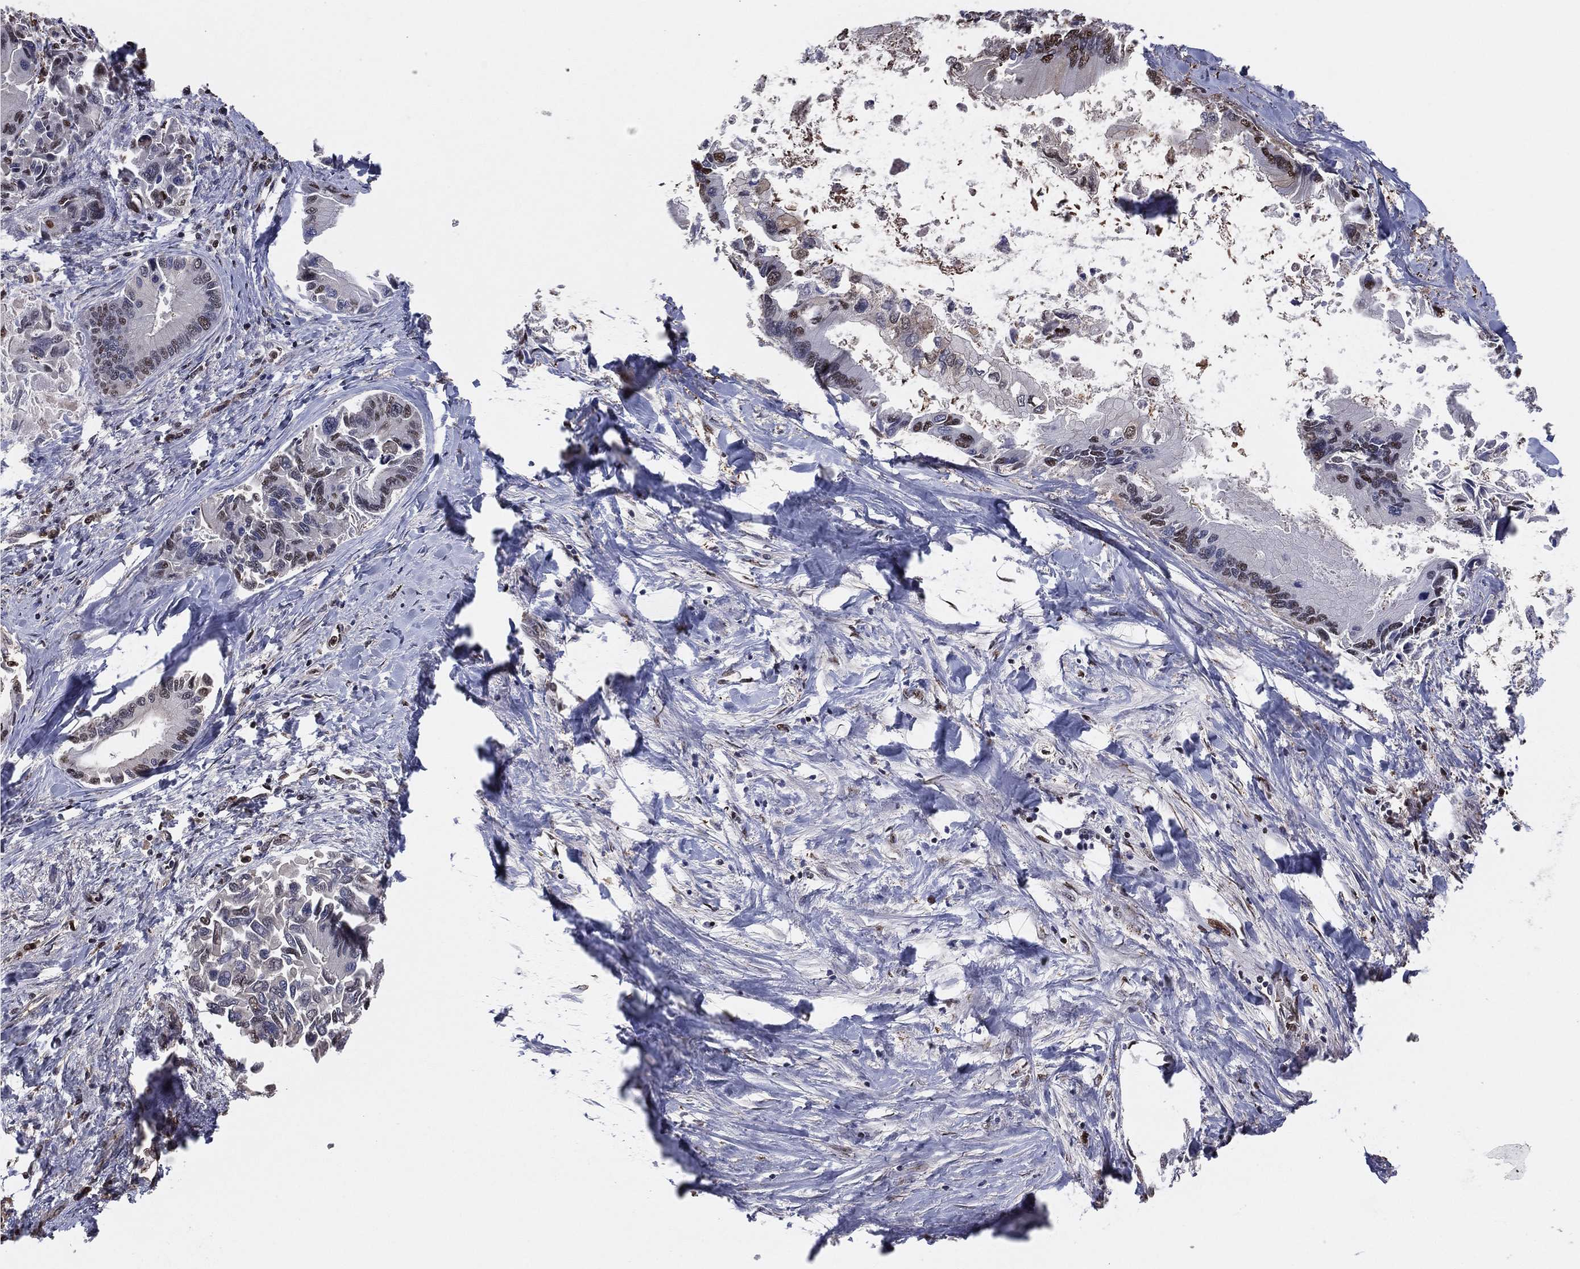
{"staining": {"intensity": "moderate", "quantity": "<25%", "location": "nuclear"}, "tissue": "liver cancer", "cell_type": "Tumor cells", "image_type": "cancer", "snomed": [{"axis": "morphology", "description": "Cholangiocarcinoma"}, {"axis": "topography", "description": "Liver"}], "caption": "Moderate nuclear expression is present in about <25% of tumor cells in liver cholangiocarcinoma.", "gene": "GAPDH", "patient": {"sex": "male", "age": 66}}